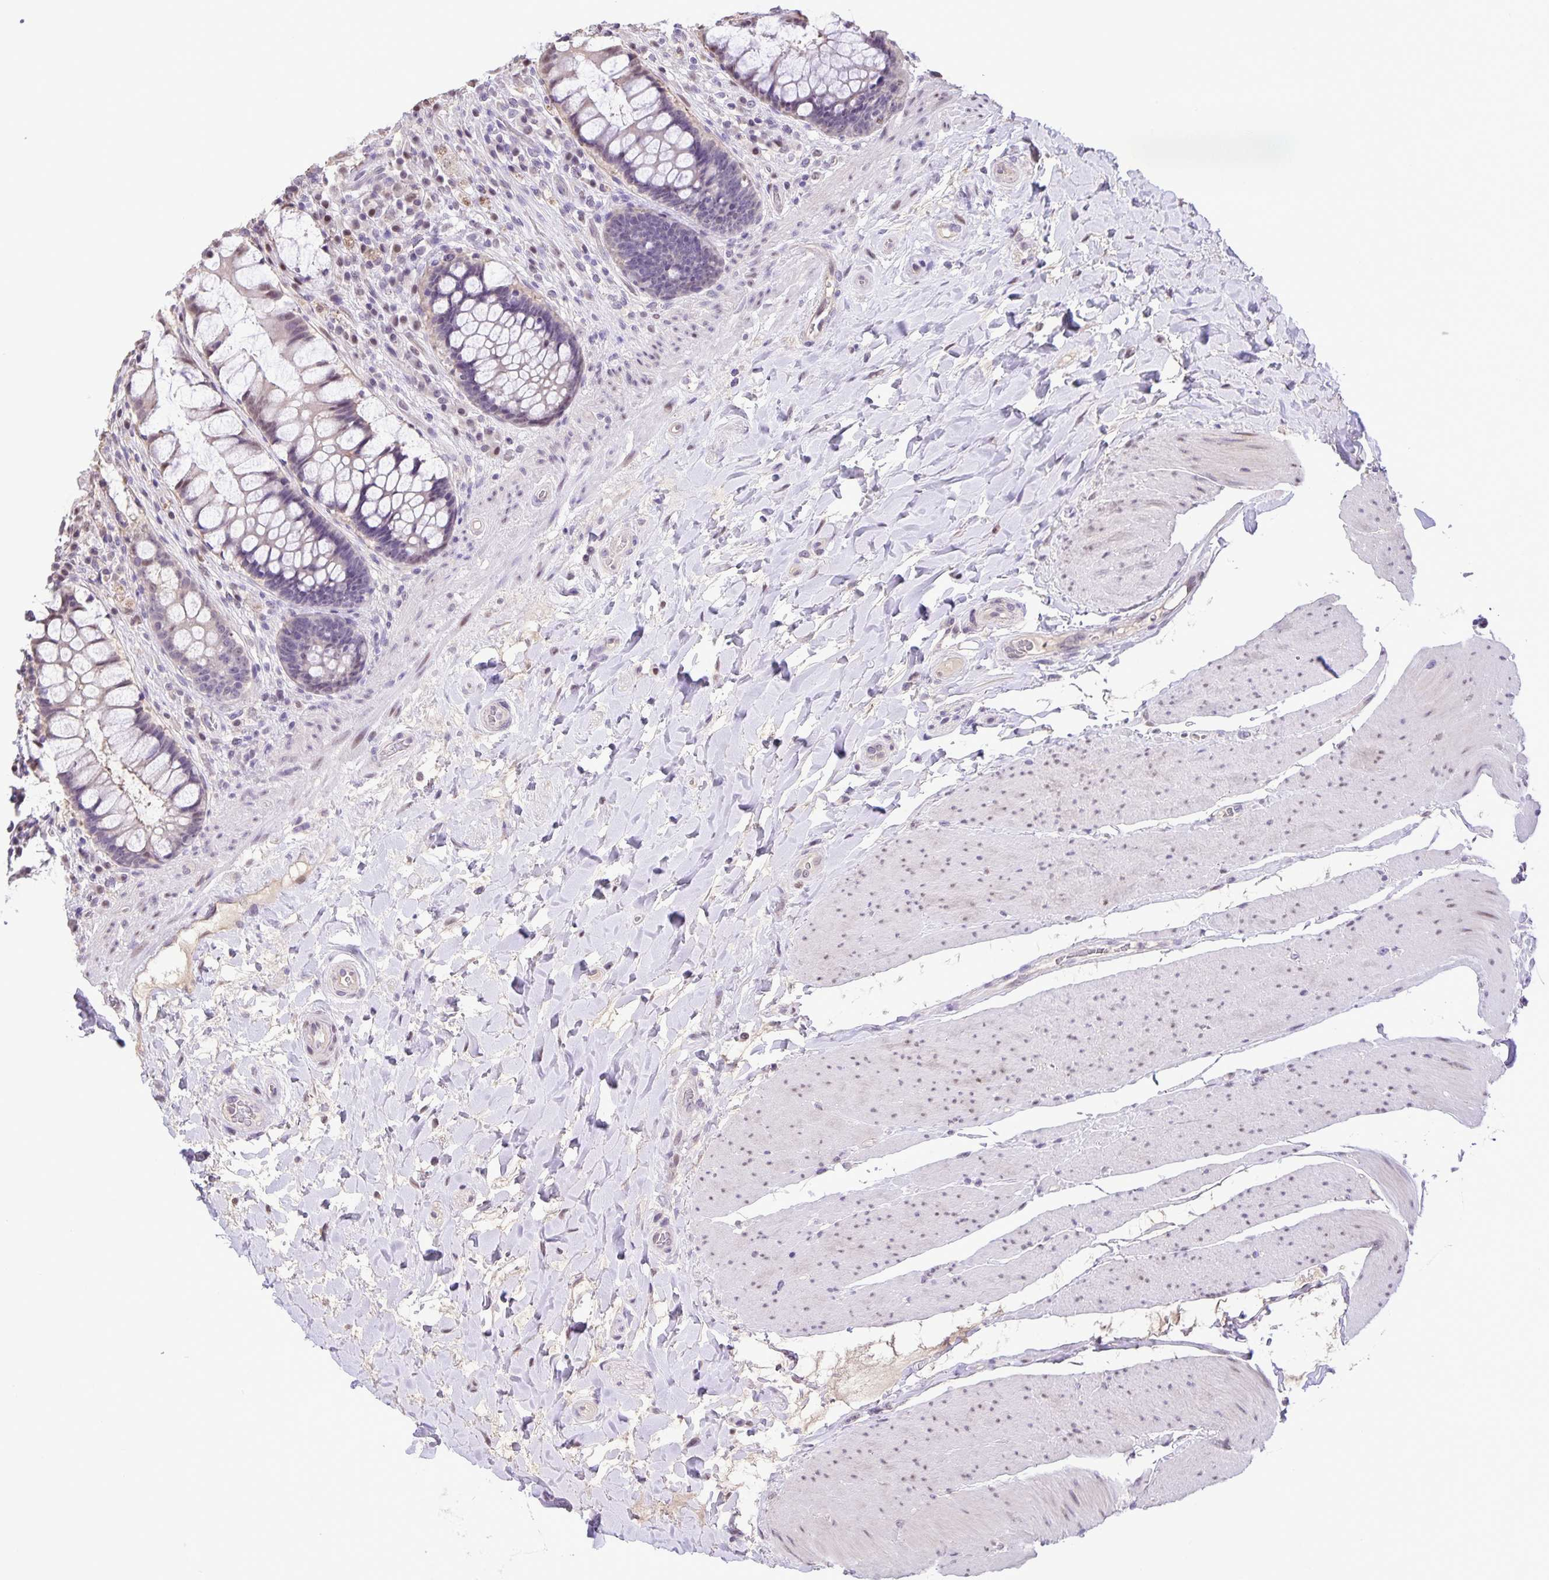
{"staining": {"intensity": "weak", "quantity": "<25%", "location": "nuclear"}, "tissue": "rectum", "cell_type": "Glandular cells", "image_type": "normal", "snomed": [{"axis": "morphology", "description": "Normal tissue, NOS"}, {"axis": "topography", "description": "Rectum"}], "caption": "Immunohistochemistry image of benign human rectum stained for a protein (brown), which shows no positivity in glandular cells. (DAB IHC, high magnification).", "gene": "ONECUT2", "patient": {"sex": "female", "age": 58}}